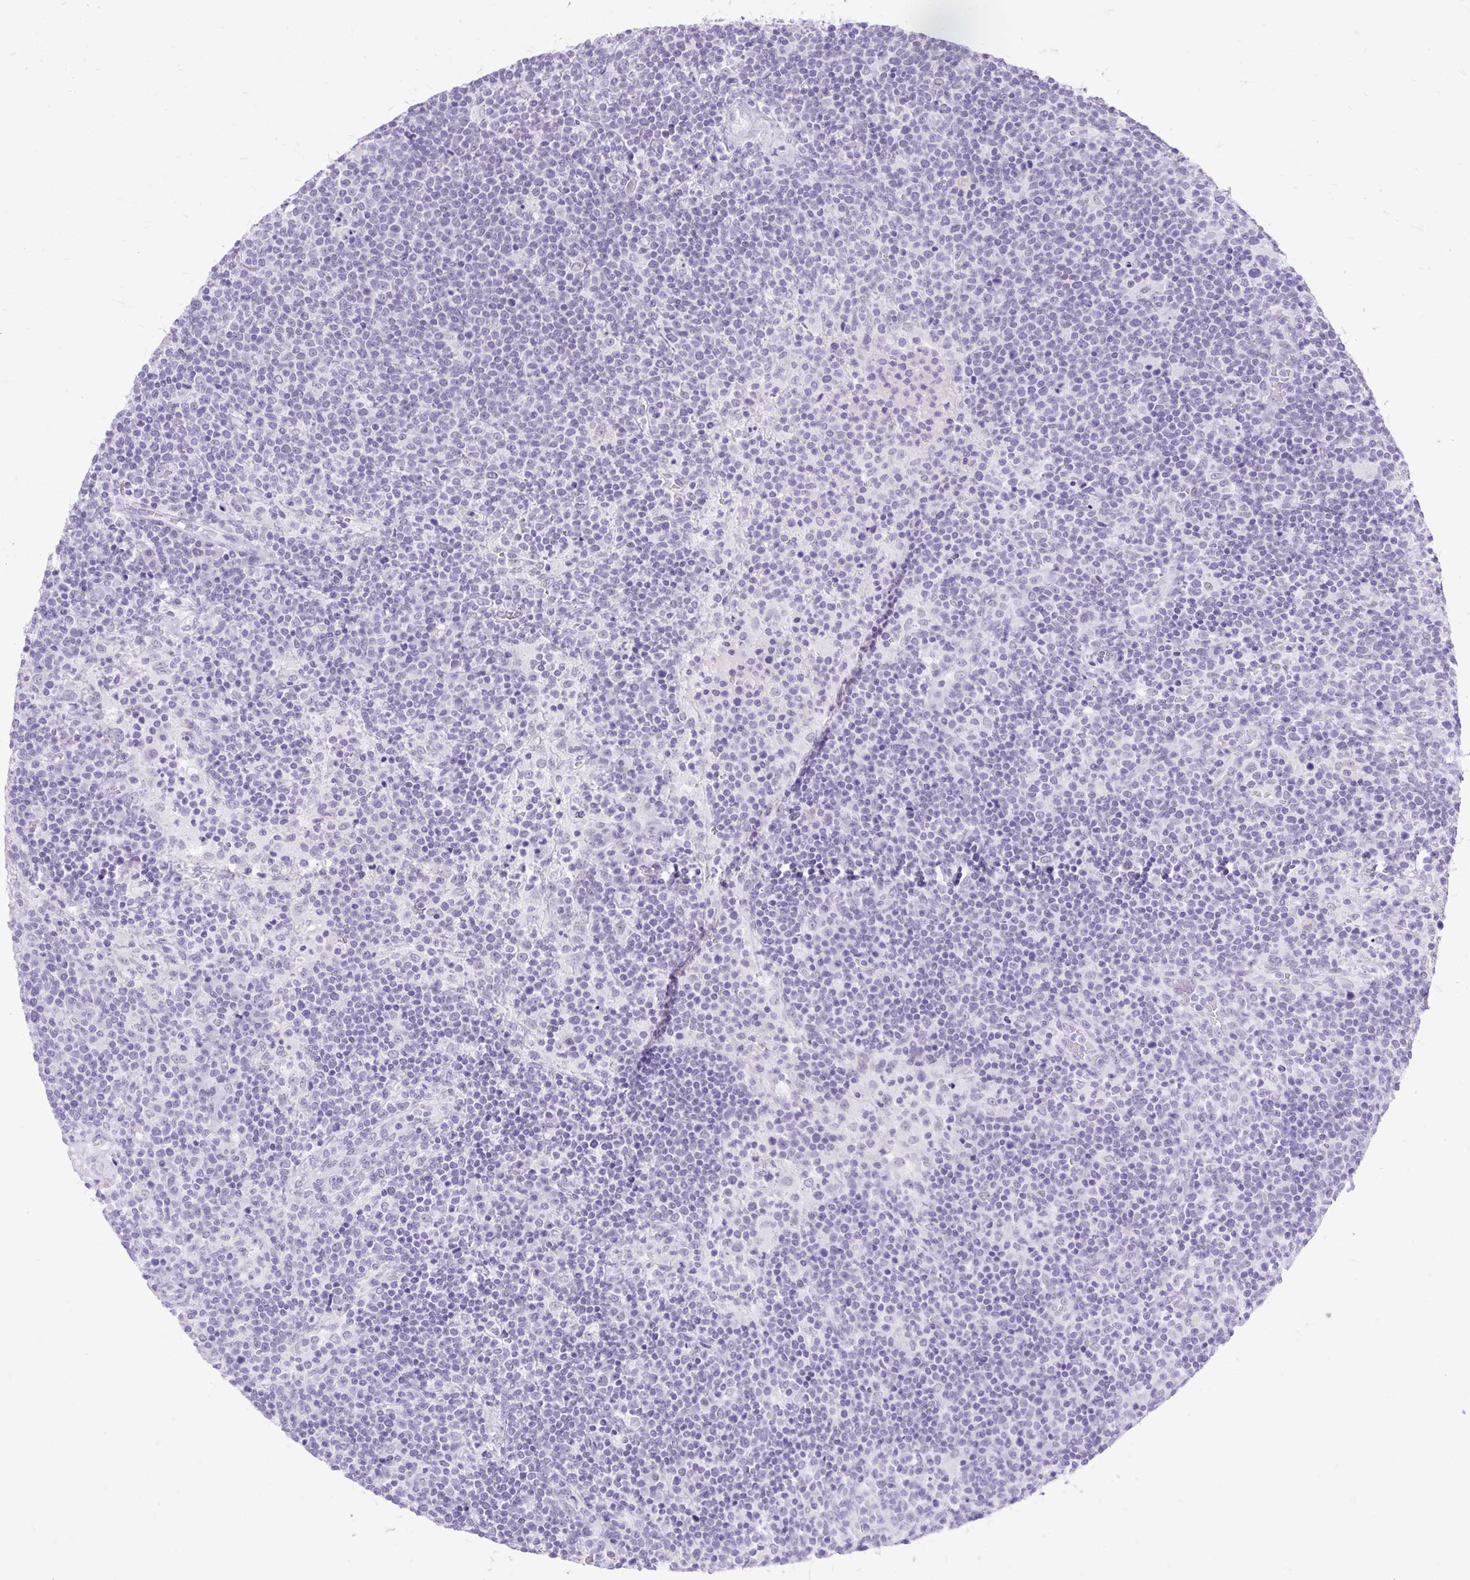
{"staining": {"intensity": "negative", "quantity": "none", "location": "none"}, "tissue": "lymphoma", "cell_type": "Tumor cells", "image_type": "cancer", "snomed": [{"axis": "morphology", "description": "Malignant lymphoma, non-Hodgkin's type, High grade"}, {"axis": "topography", "description": "Lymph node"}], "caption": "Immunohistochemistry (IHC) of human lymphoma exhibits no positivity in tumor cells.", "gene": "SCGB1A1", "patient": {"sex": "male", "age": 61}}